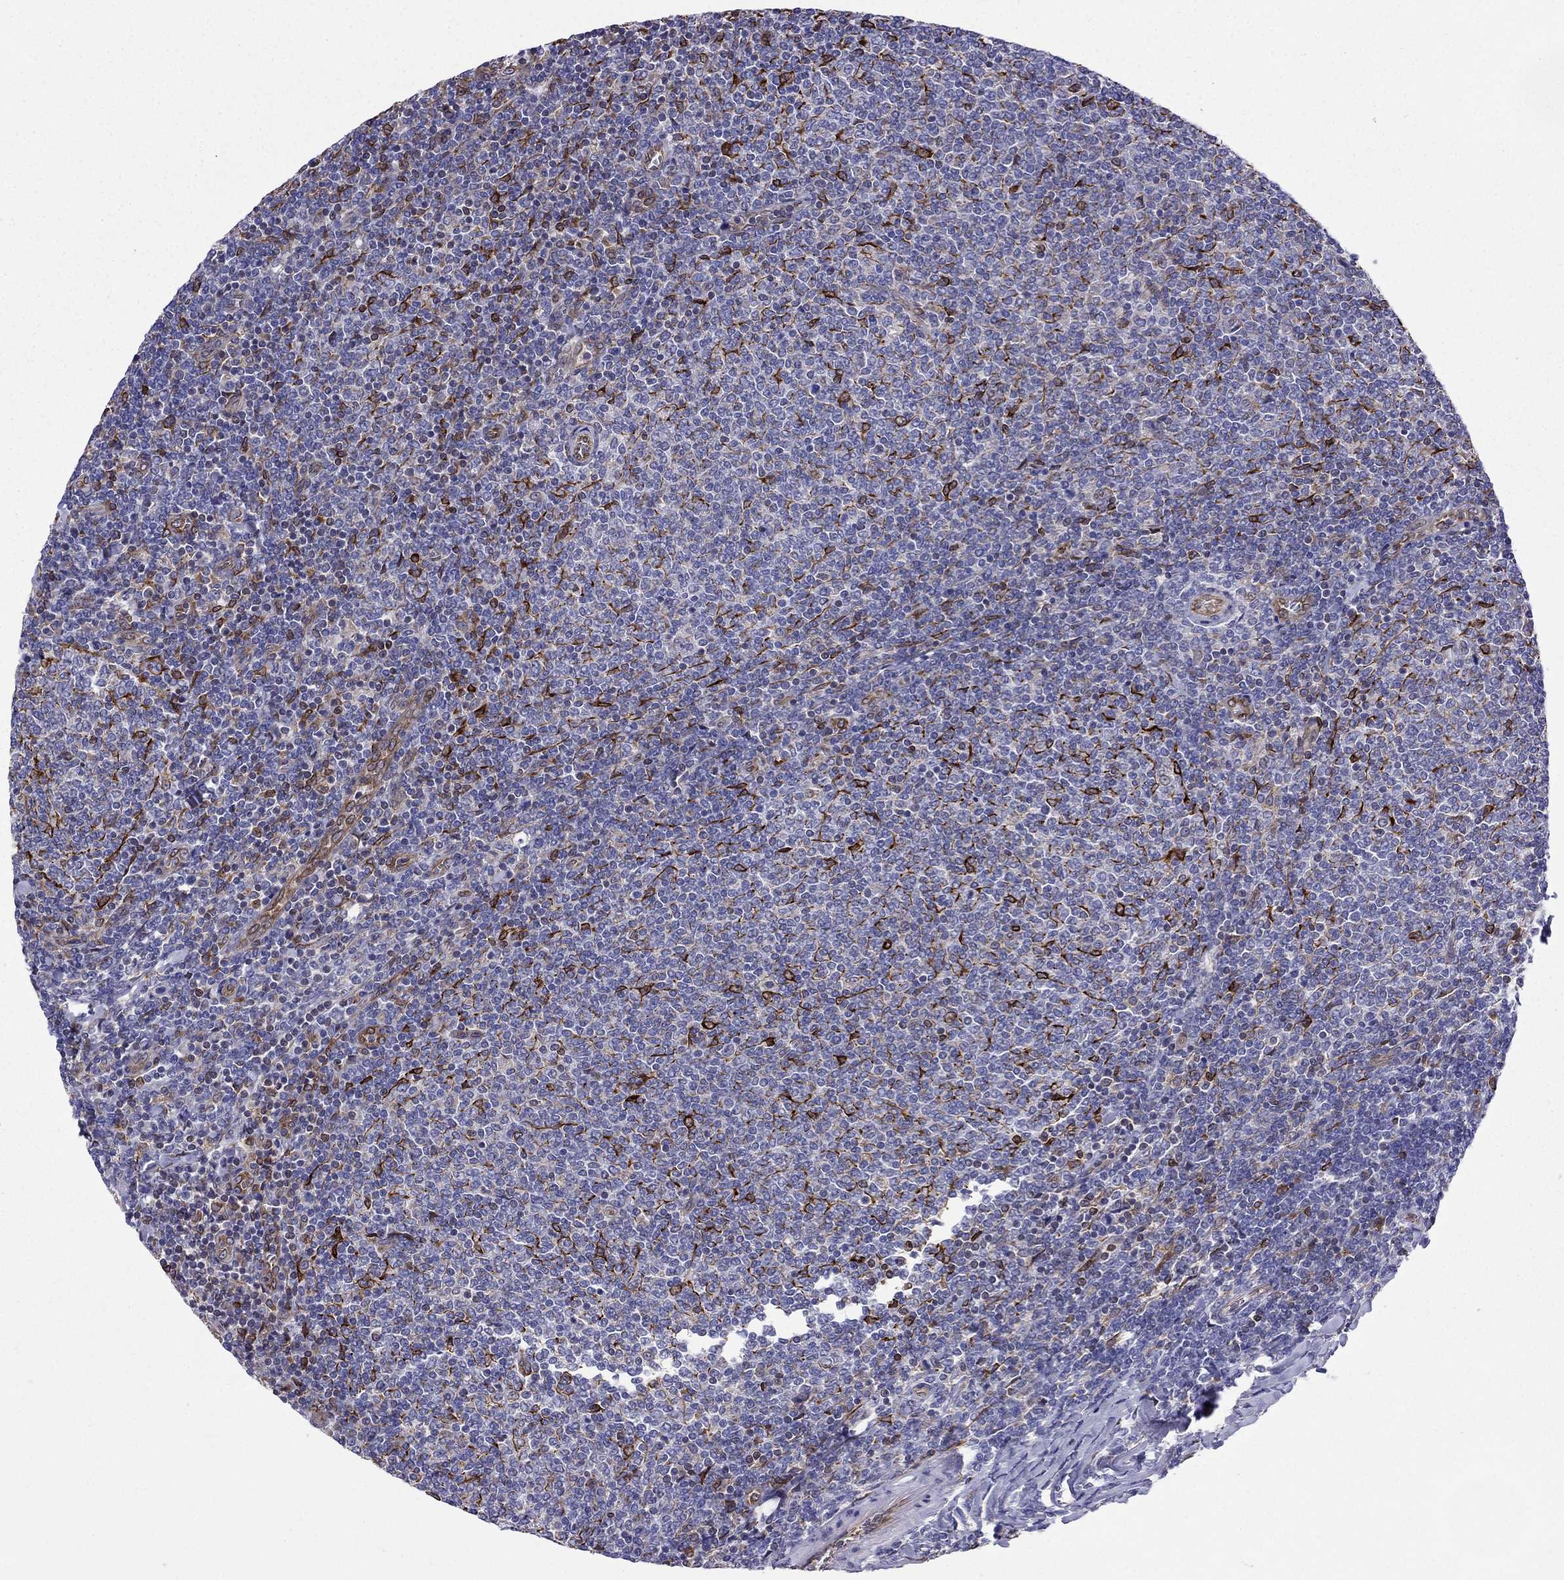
{"staining": {"intensity": "negative", "quantity": "none", "location": "none"}, "tissue": "lymphoma", "cell_type": "Tumor cells", "image_type": "cancer", "snomed": [{"axis": "morphology", "description": "Malignant lymphoma, non-Hodgkin's type, Low grade"}, {"axis": "topography", "description": "Lymph node"}], "caption": "The image exhibits no staining of tumor cells in low-grade malignant lymphoma, non-Hodgkin's type.", "gene": "GNAL", "patient": {"sex": "male", "age": 52}}